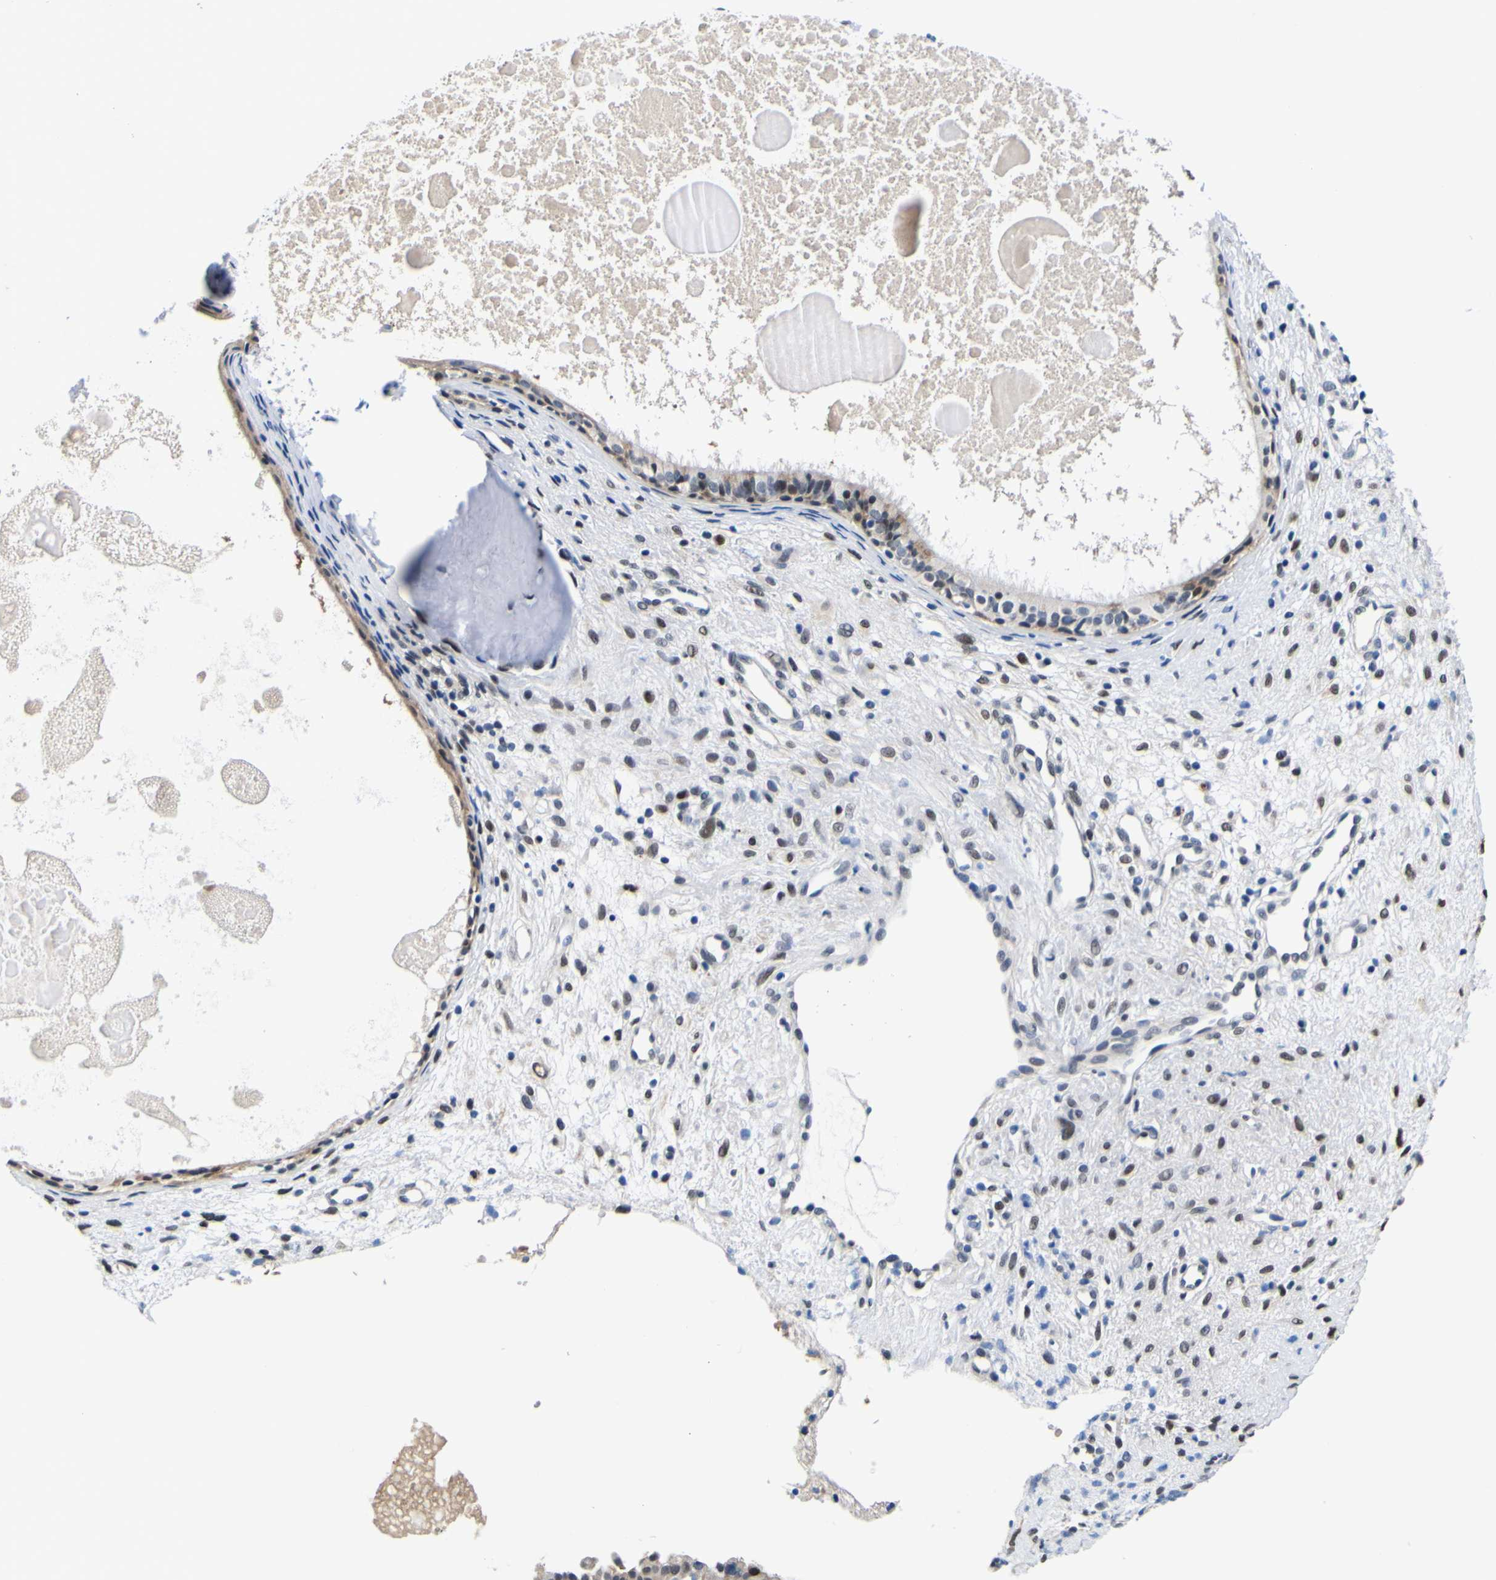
{"staining": {"intensity": "moderate", "quantity": "25%-75%", "location": "nuclear"}, "tissue": "nasopharynx", "cell_type": "Respiratory epithelial cells", "image_type": "normal", "snomed": [{"axis": "morphology", "description": "Normal tissue, NOS"}, {"axis": "topography", "description": "Nasopharynx"}], "caption": "A brown stain labels moderate nuclear staining of a protein in respiratory epithelial cells of normal nasopharynx.", "gene": "CUL4B", "patient": {"sex": "male", "age": 22}}